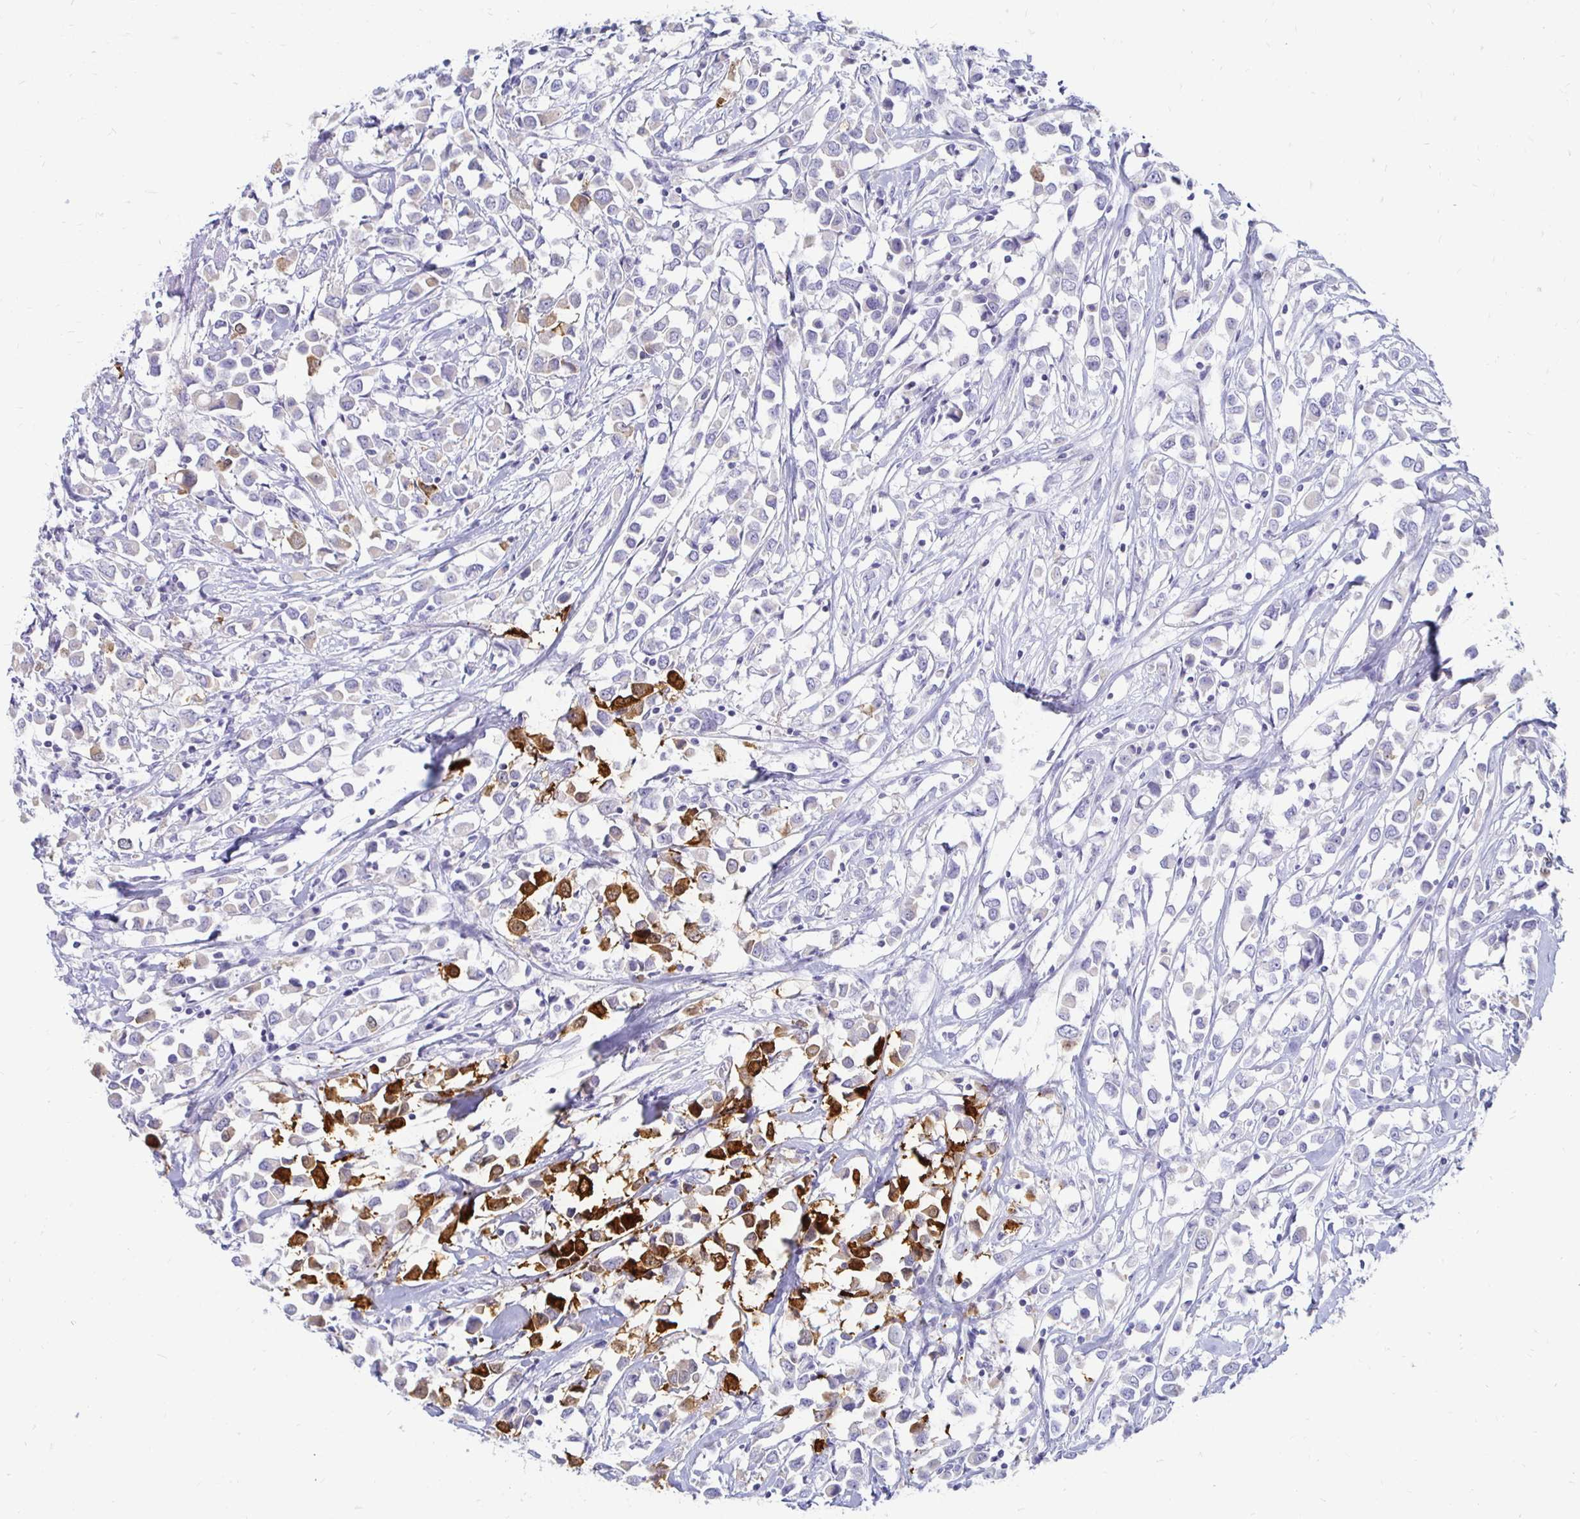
{"staining": {"intensity": "strong", "quantity": "<25%", "location": "cytoplasmic/membranous"}, "tissue": "breast cancer", "cell_type": "Tumor cells", "image_type": "cancer", "snomed": [{"axis": "morphology", "description": "Duct carcinoma"}, {"axis": "topography", "description": "Breast"}], "caption": "Strong cytoplasmic/membranous expression for a protein is identified in about <25% of tumor cells of invasive ductal carcinoma (breast) using immunohistochemistry.", "gene": "PEG10", "patient": {"sex": "female", "age": 61}}